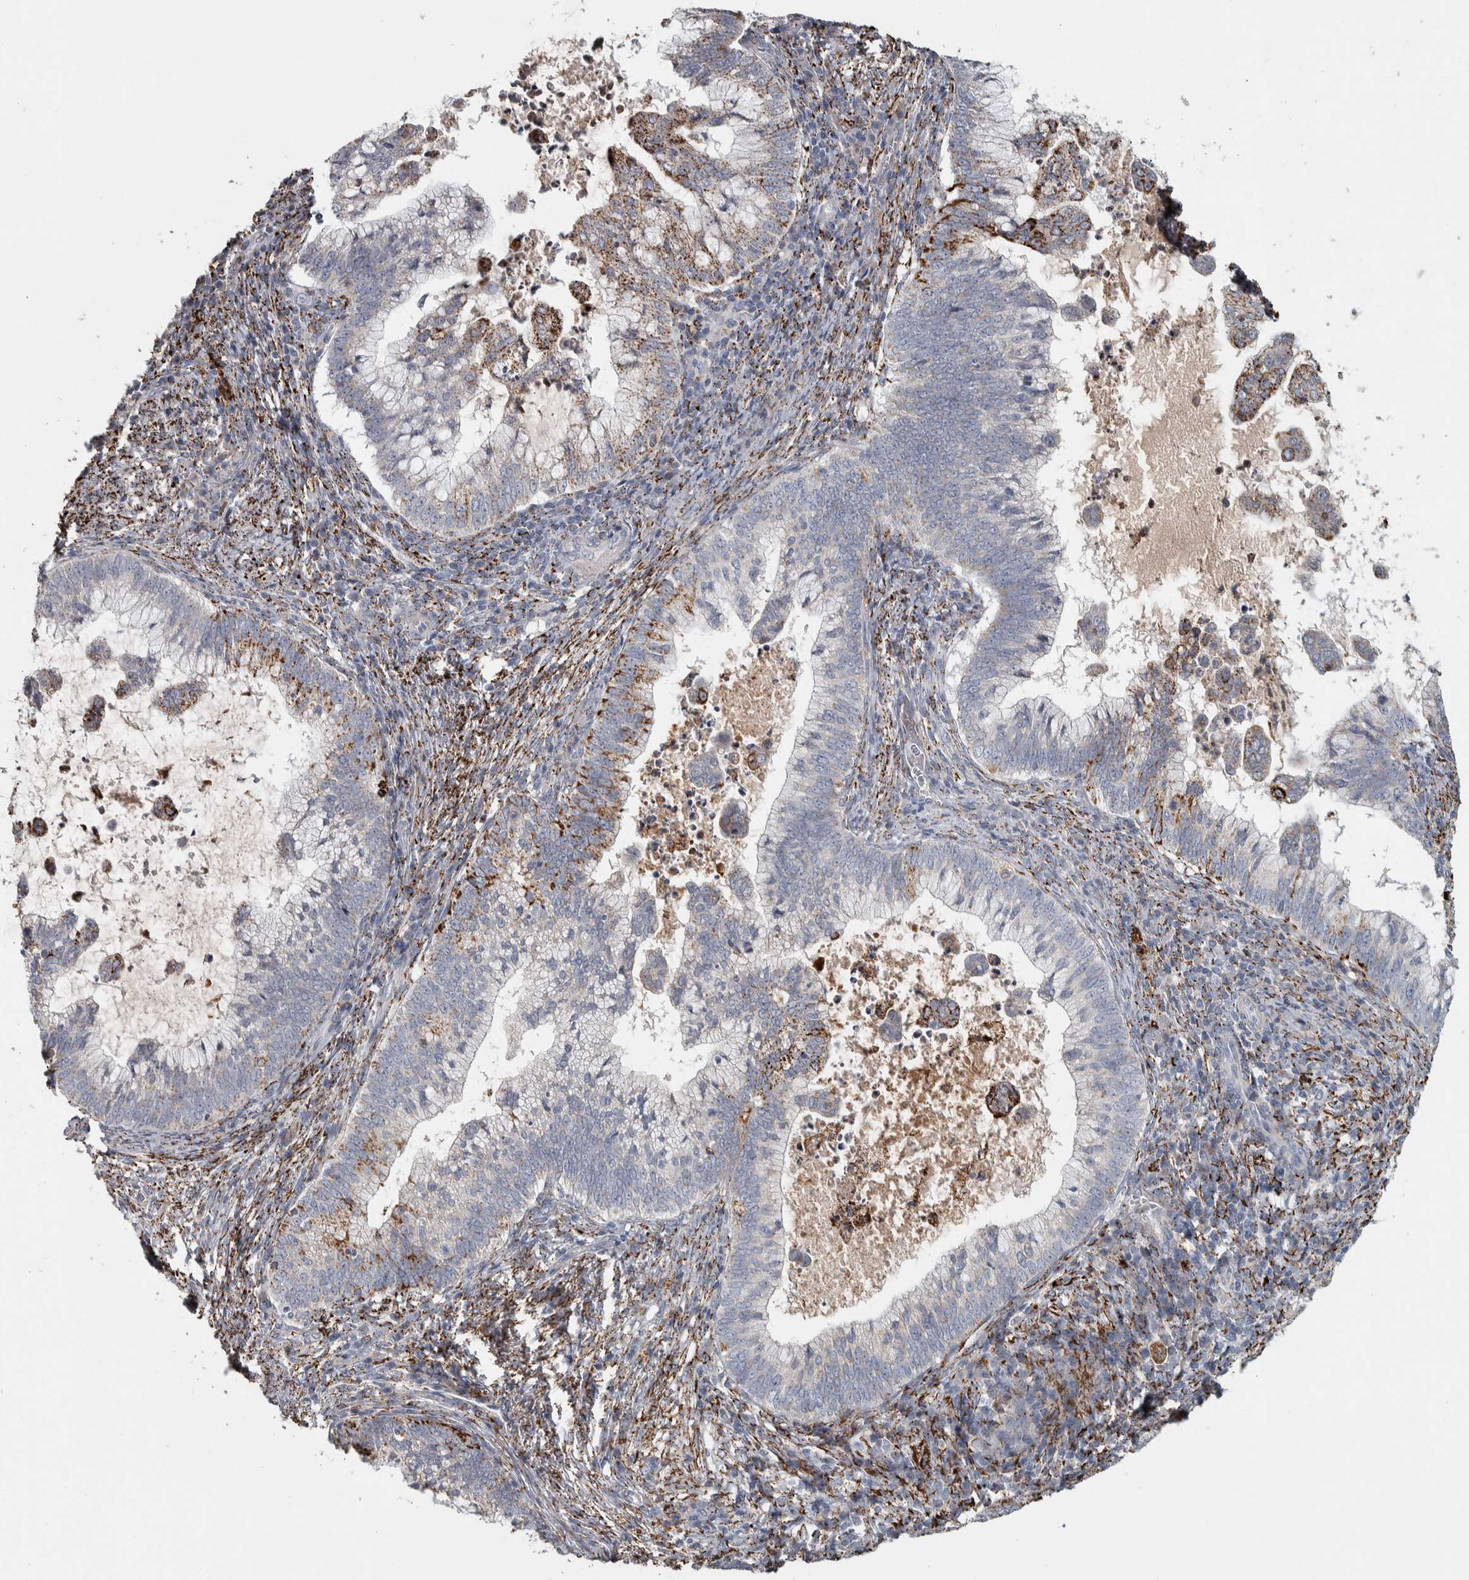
{"staining": {"intensity": "strong", "quantity": "<25%", "location": "cytoplasmic/membranous"}, "tissue": "cervical cancer", "cell_type": "Tumor cells", "image_type": "cancer", "snomed": [{"axis": "morphology", "description": "Adenocarcinoma, NOS"}, {"axis": "topography", "description": "Cervix"}], "caption": "Cervical adenocarcinoma stained with immunohistochemistry exhibits strong cytoplasmic/membranous expression in about <25% of tumor cells.", "gene": "FAM78A", "patient": {"sex": "female", "age": 36}}